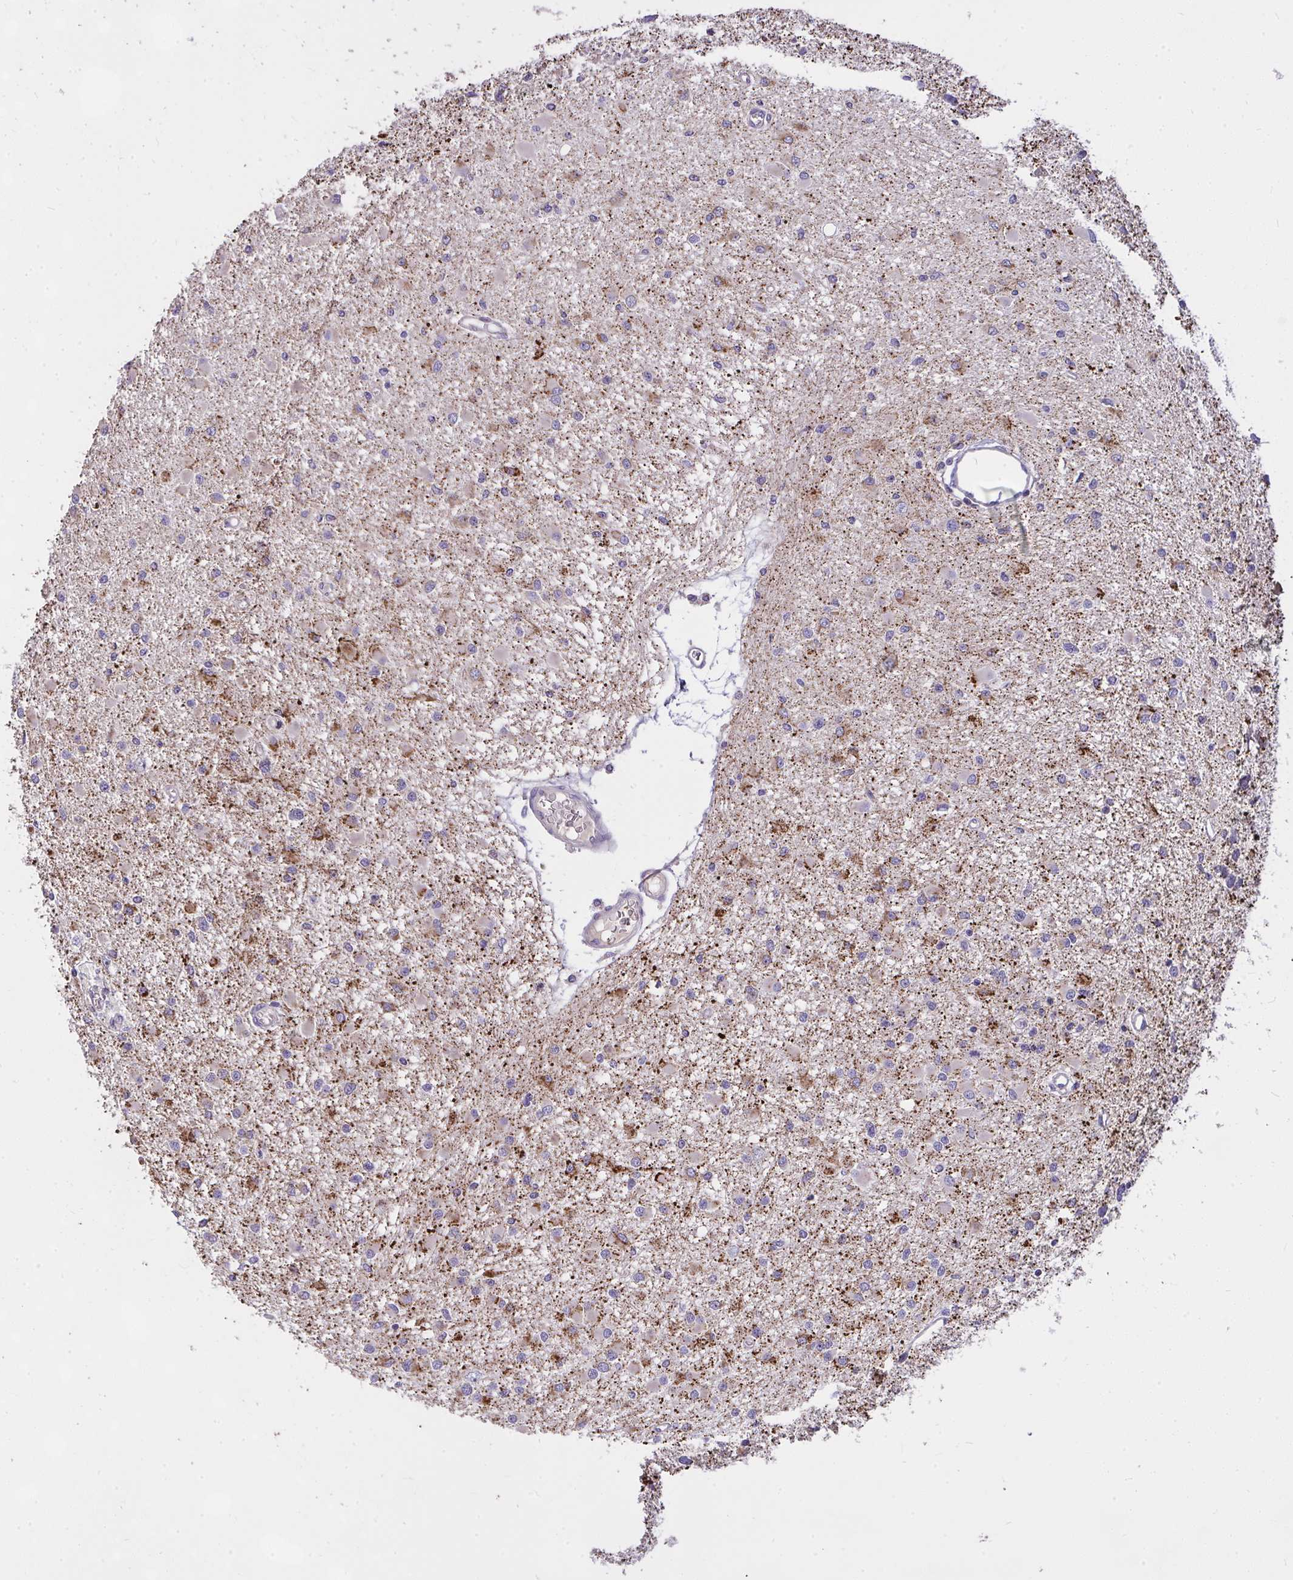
{"staining": {"intensity": "strong", "quantity": "25%-75%", "location": "cytoplasmic/membranous"}, "tissue": "glioma", "cell_type": "Tumor cells", "image_type": "cancer", "snomed": [{"axis": "morphology", "description": "Glioma, malignant, High grade"}, {"axis": "topography", "description": "Brain"}], "caption": "Immunohistochemical staining of malignant glioma (high-grade) reveals high levels of strong cytoplasmic/membranous protein staining in approximately 25%-75% of tumor cells.", "gene": "CEP63", "patient": {"sex": "male", "age": 54}}